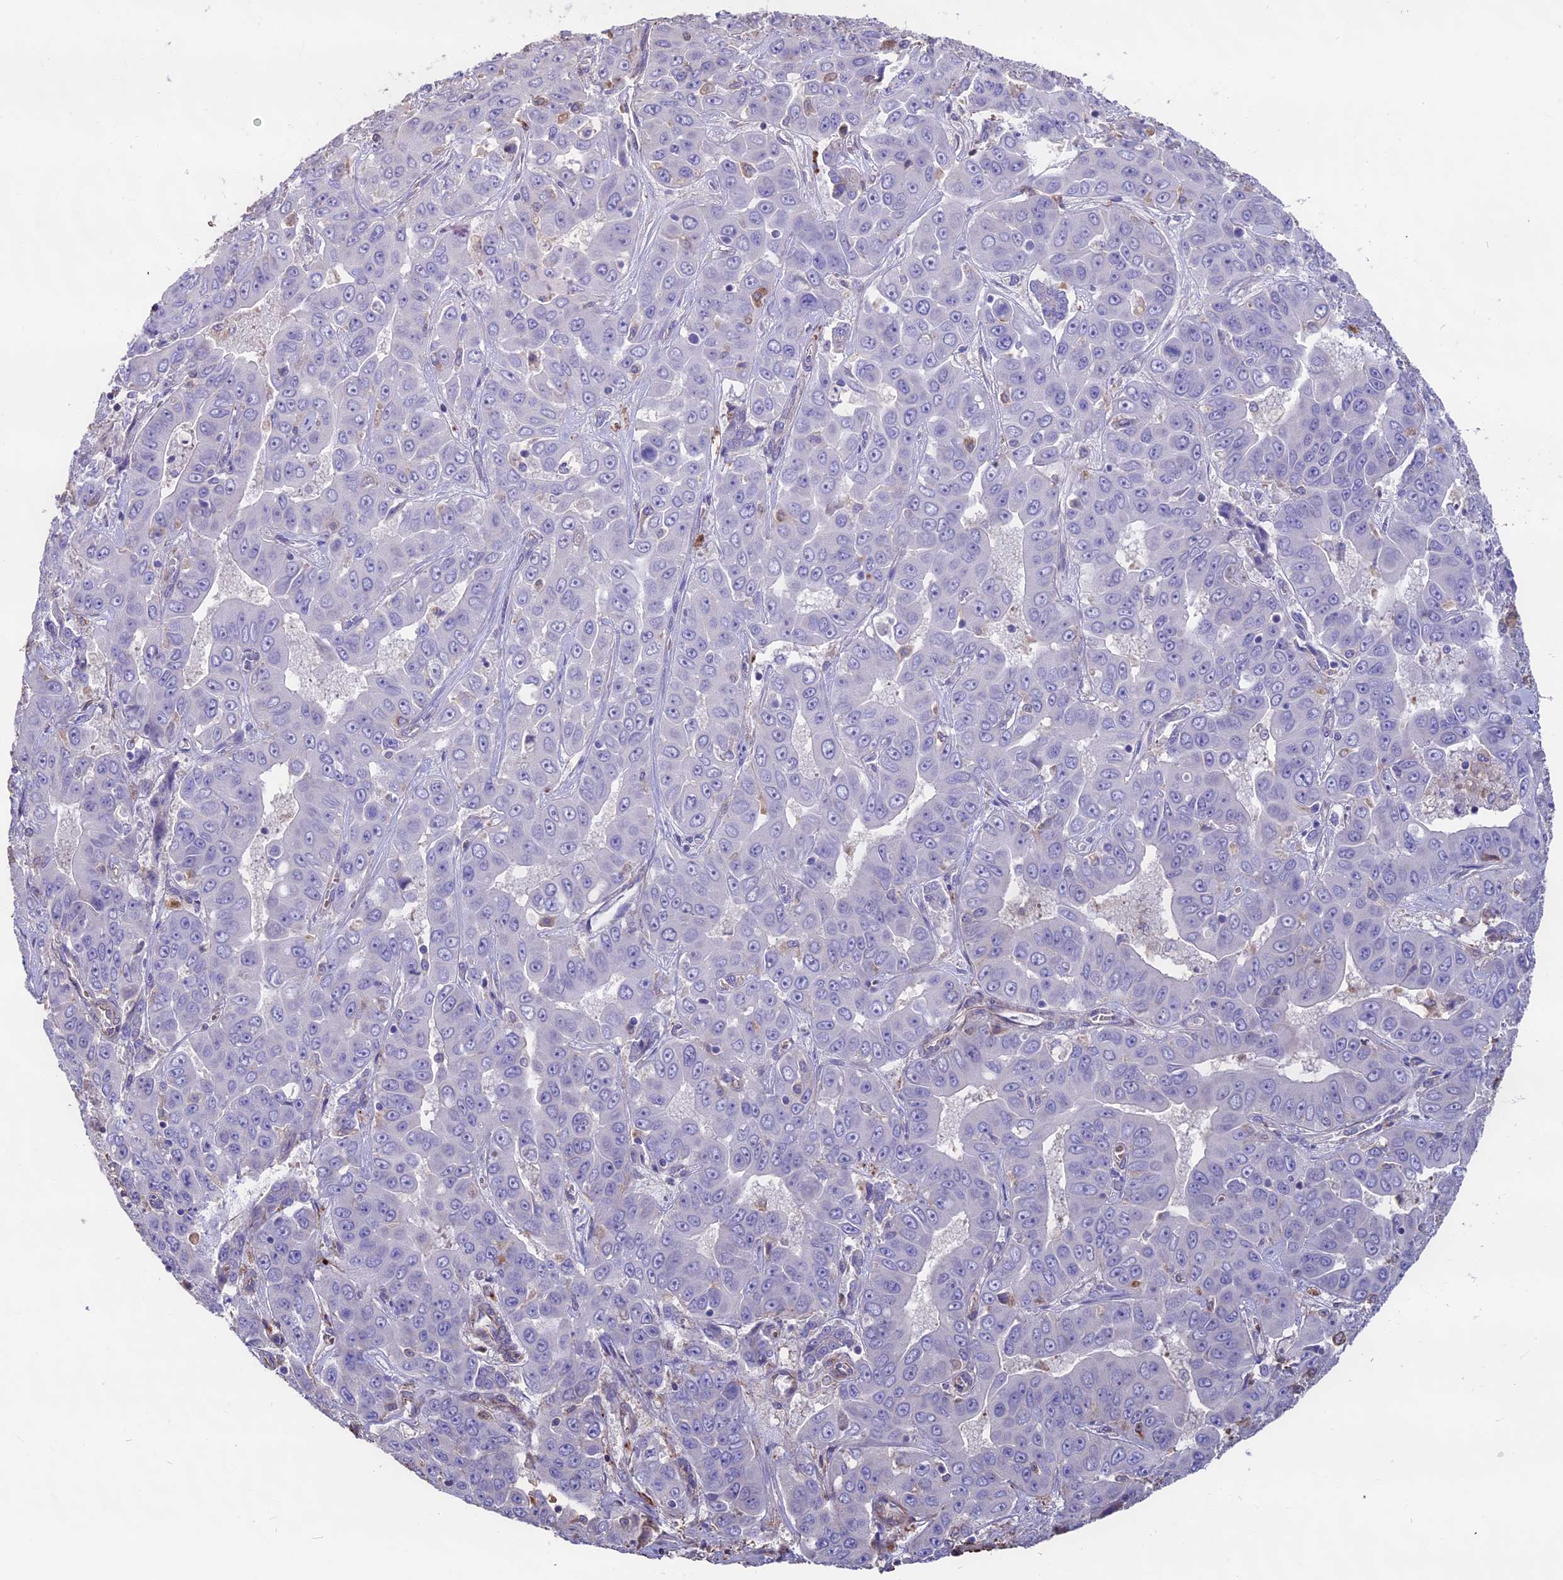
{"staining": {"intensity": "negative", "quantity": "none", "location": "none"}, "tissue": "liver cancer", "cell_type": "Tumor cells", "image_type": "cancer", "snomed": [{"axis": "morphology", "description": "Cholangiocarcinoma"}, {"axis": "topography", "description": "Liver"}], "caption": "A high-resolution micrograph shows immunohistochemistry staining of cholangiocarcinoma (liver), which displays no significant positivity in tumor cells.", "gene": "SEH1L", "patient": {"sex": "female", "age": 52}}